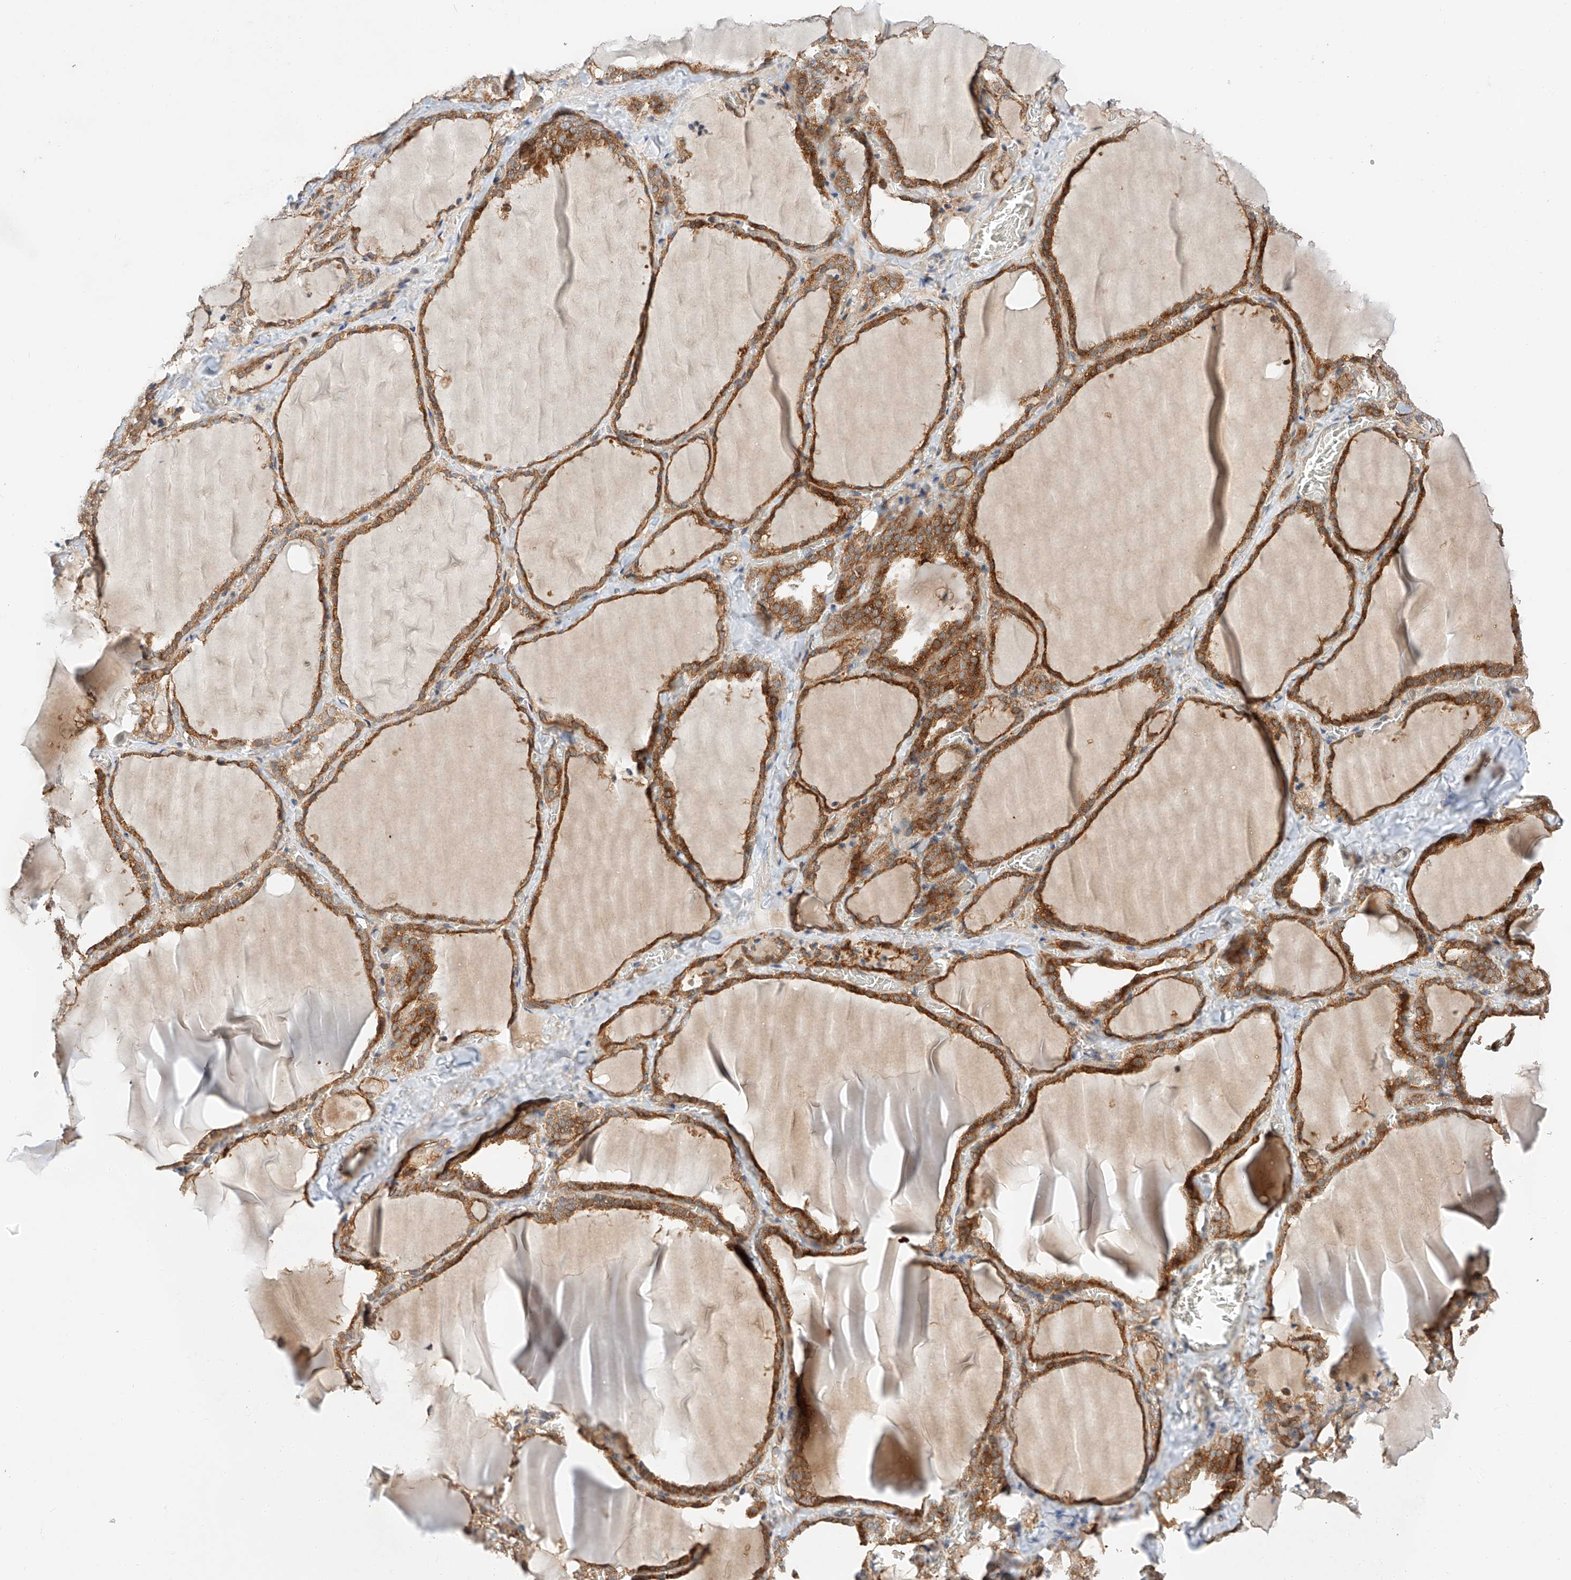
{"staining": {"intensity": "moderate", "quantity": ">75%", "location": "cytoplasmic/membranous"}, "tissue": "thyroid gland", "cell_type": "Glandular cells", "image_type": "normal", "snomed": [{"axis": "morphology", "description": "Normal tissue, NOS"}, {"axis": "topography", "description": "Thyroid gland"}], "caption": "An immunohistochemistry histopathology image of unremarkable tissue is shown. Protein staining in brown highlights moderate cytoplasmic/membranous positivity in thyroid gland within glandular cells. The staining was performed using DAB to visualize the protein expression in brown, while the nuclei were stained in blue with hematoxylin (Magnification: 20x).", "gene": "RAB23", "patient": {"sex": "female", "age": 22}}